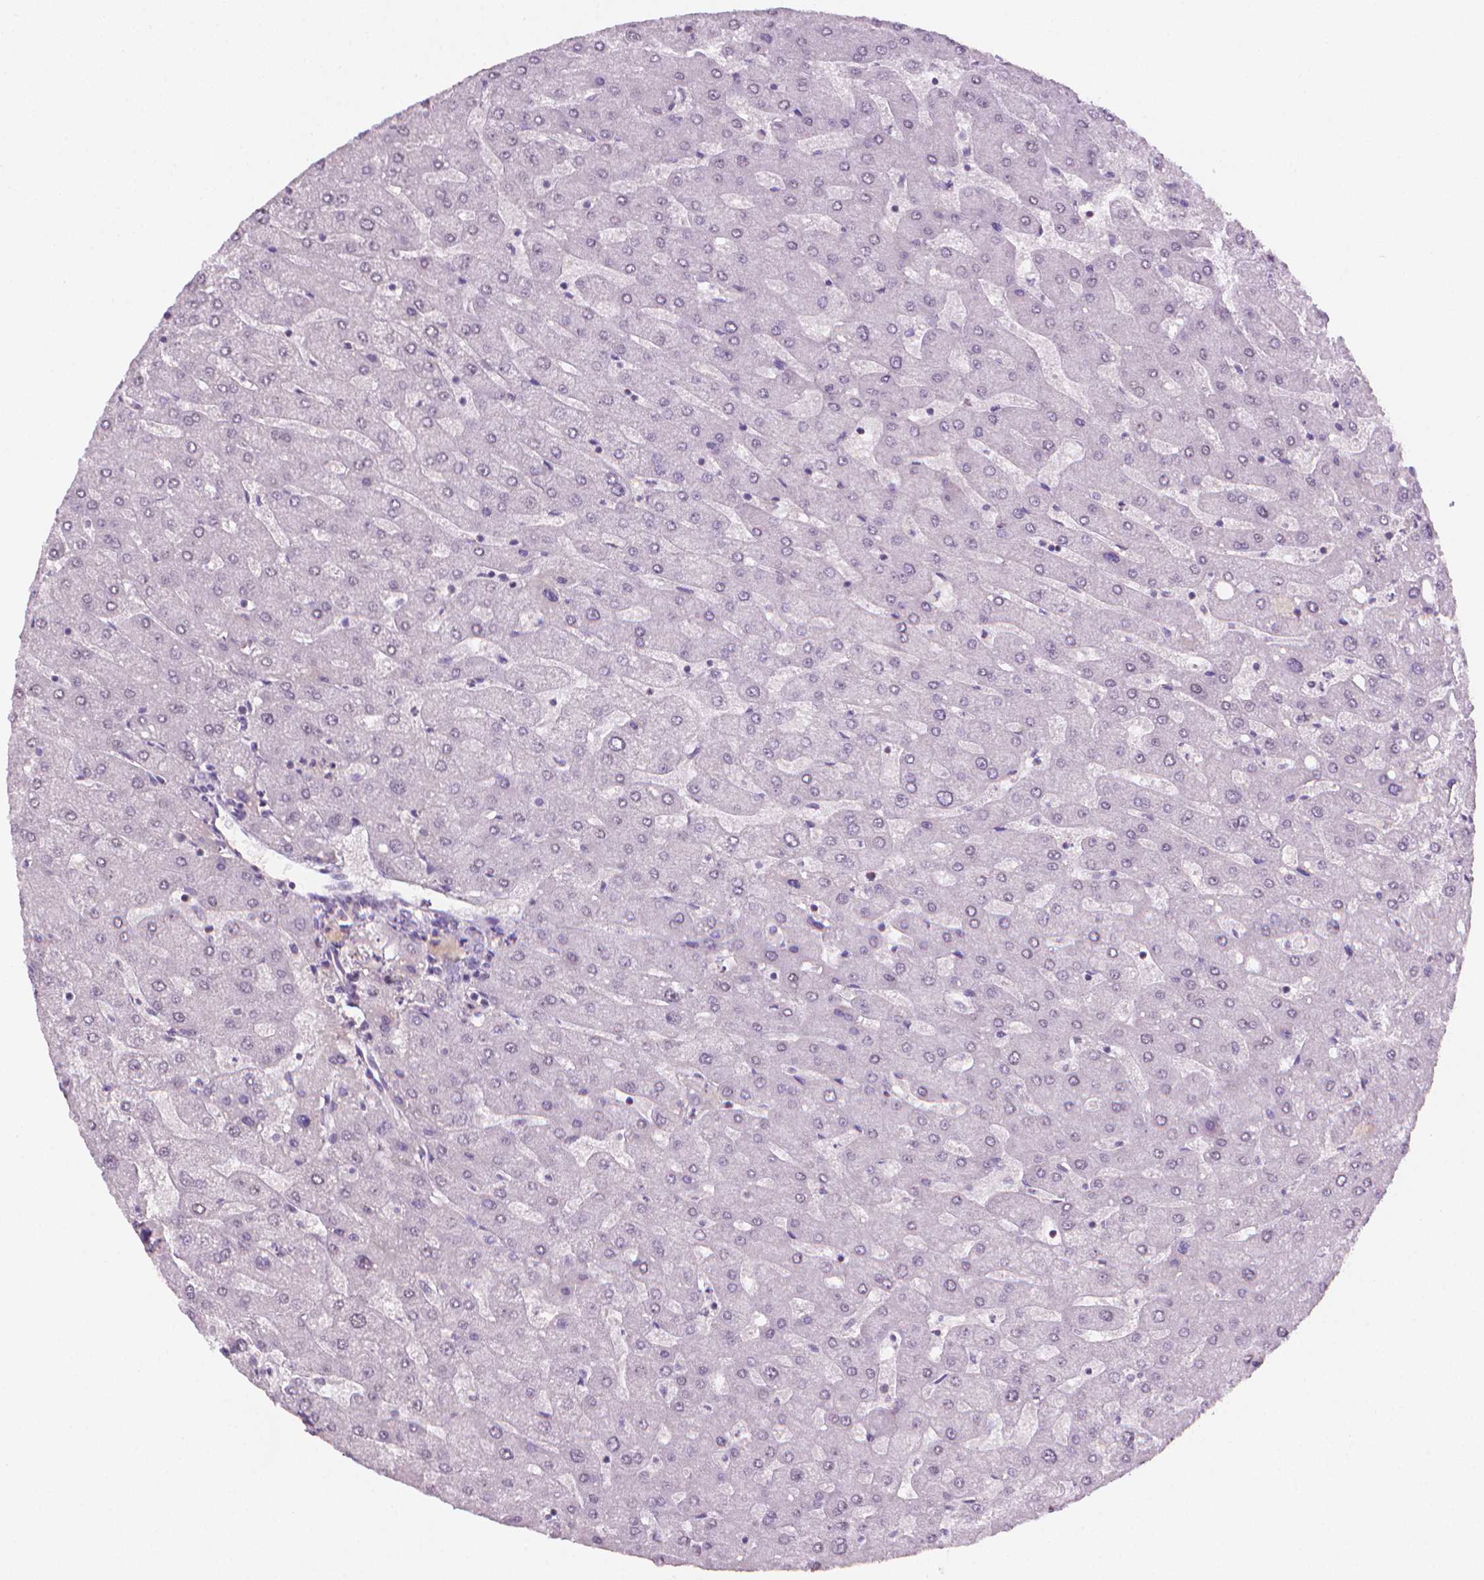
{"staining": {"intensity": "negative", "quantity": "none", "location": "none"}, "tissue": "liver", "cell_type": "Cholangiocytes", "image_type": "normal", "snomed": [{"axis": "morphology", "description": "Normal tissue, NOS"}, {"axis": "topography", "description": "Liver"}], "caption": "A high-resolution image shows immunohistochemistry staining of normal liver, which shows no significant staining in cholangiocytes.", "gene": "NCAN", "patient": {"sex": "male", "age": 67}}